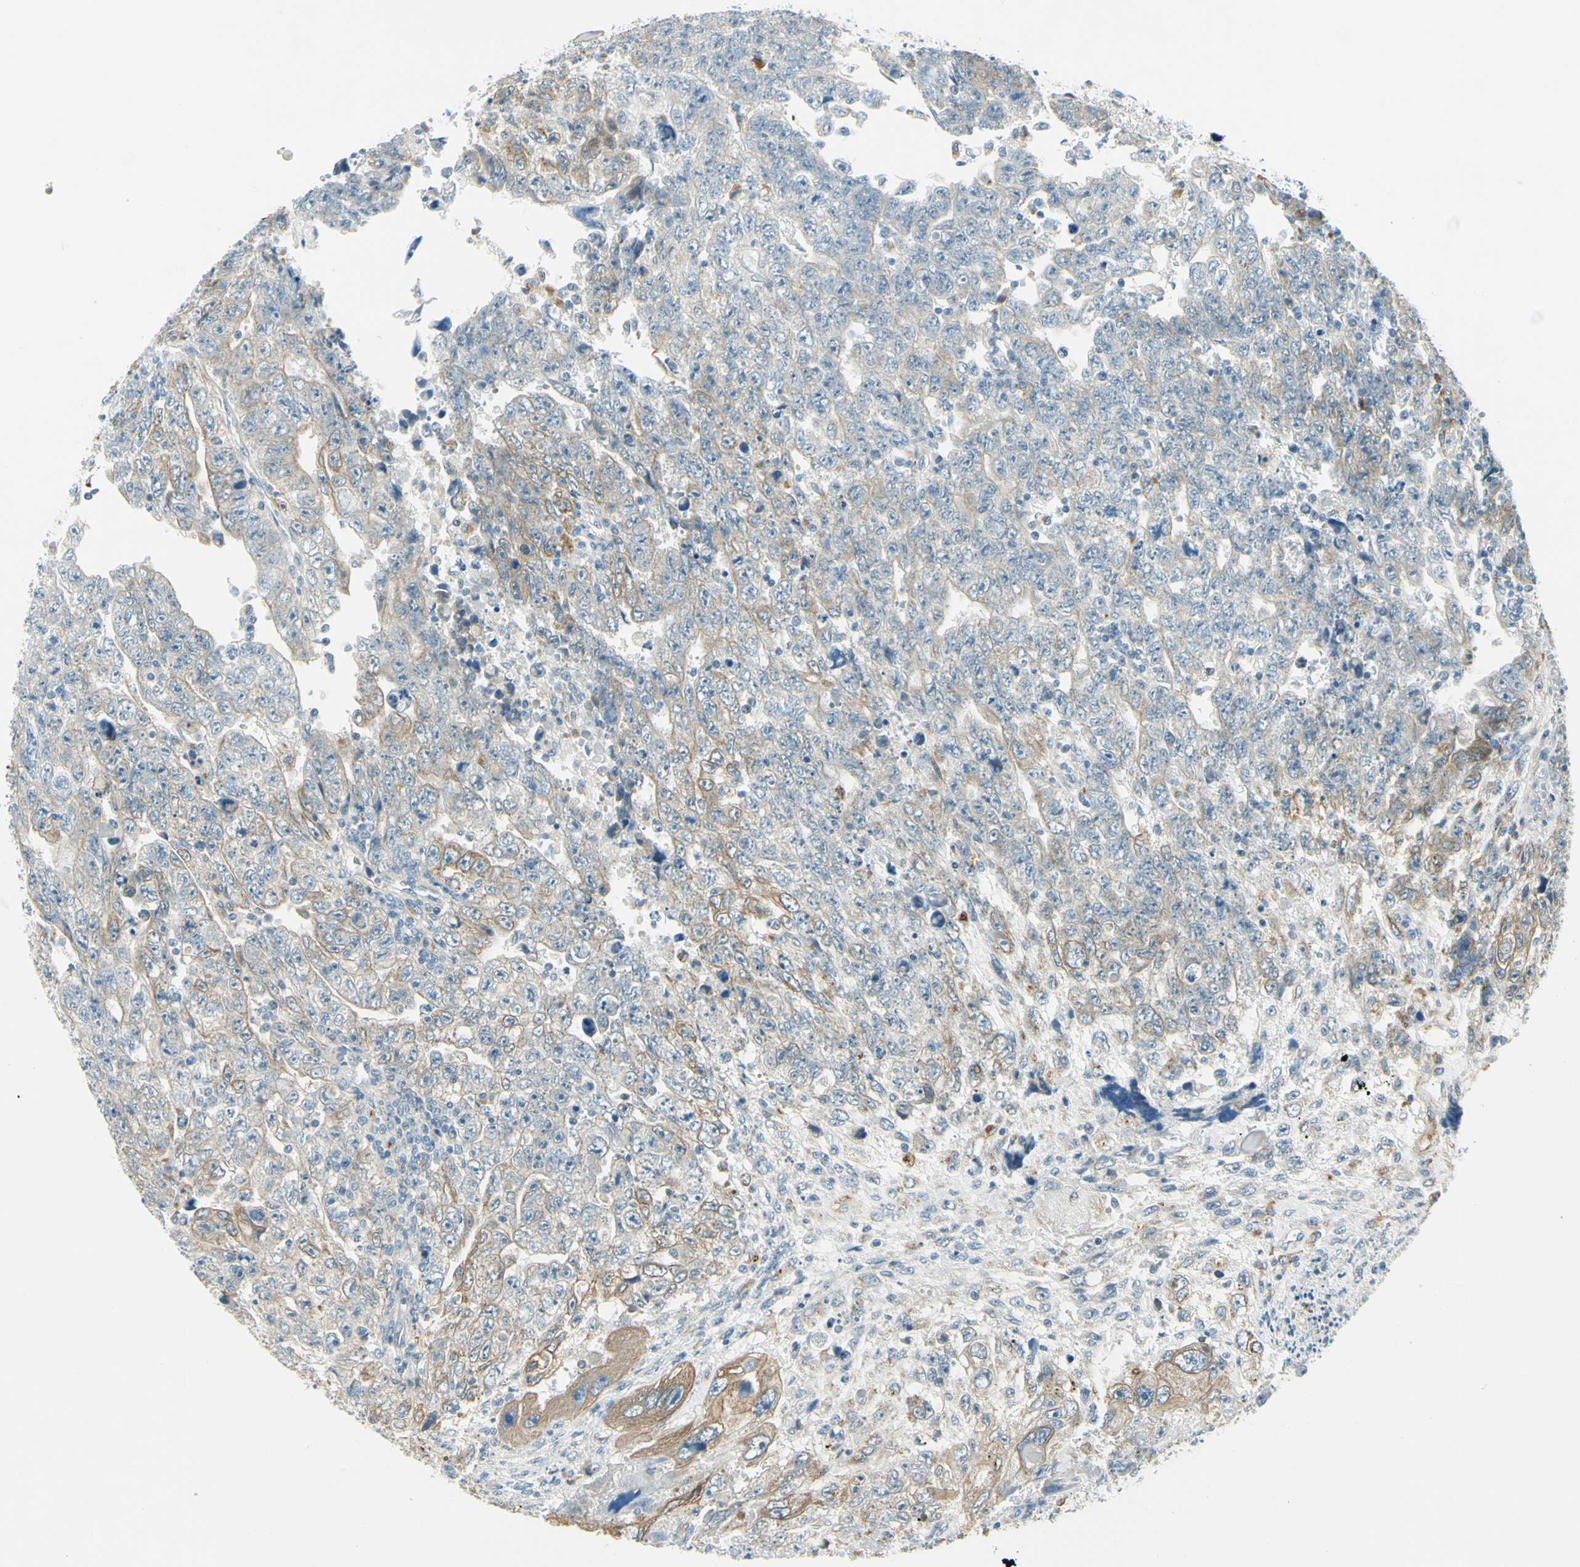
{"staining": {"intensity": "weak", "quantity": "<25%", "location": "cytoplasmic/membranous"}, "tissue": "testis cancer", "cell_type": "Tumor cells", "image_type": "cancer", "snomed": [{"axis": "morphology", "description": "Carcinoma, Embryonal, NOS"}, {"axis": "topography", "description": "Testis"}], "caption": "This is an immunohistochemistry (IHC) image of human testis embryonal carcinoma. There is no expression in tumor cells.", "gene": "LAMA3", "patient": {"sex": "male", "age": 28}}